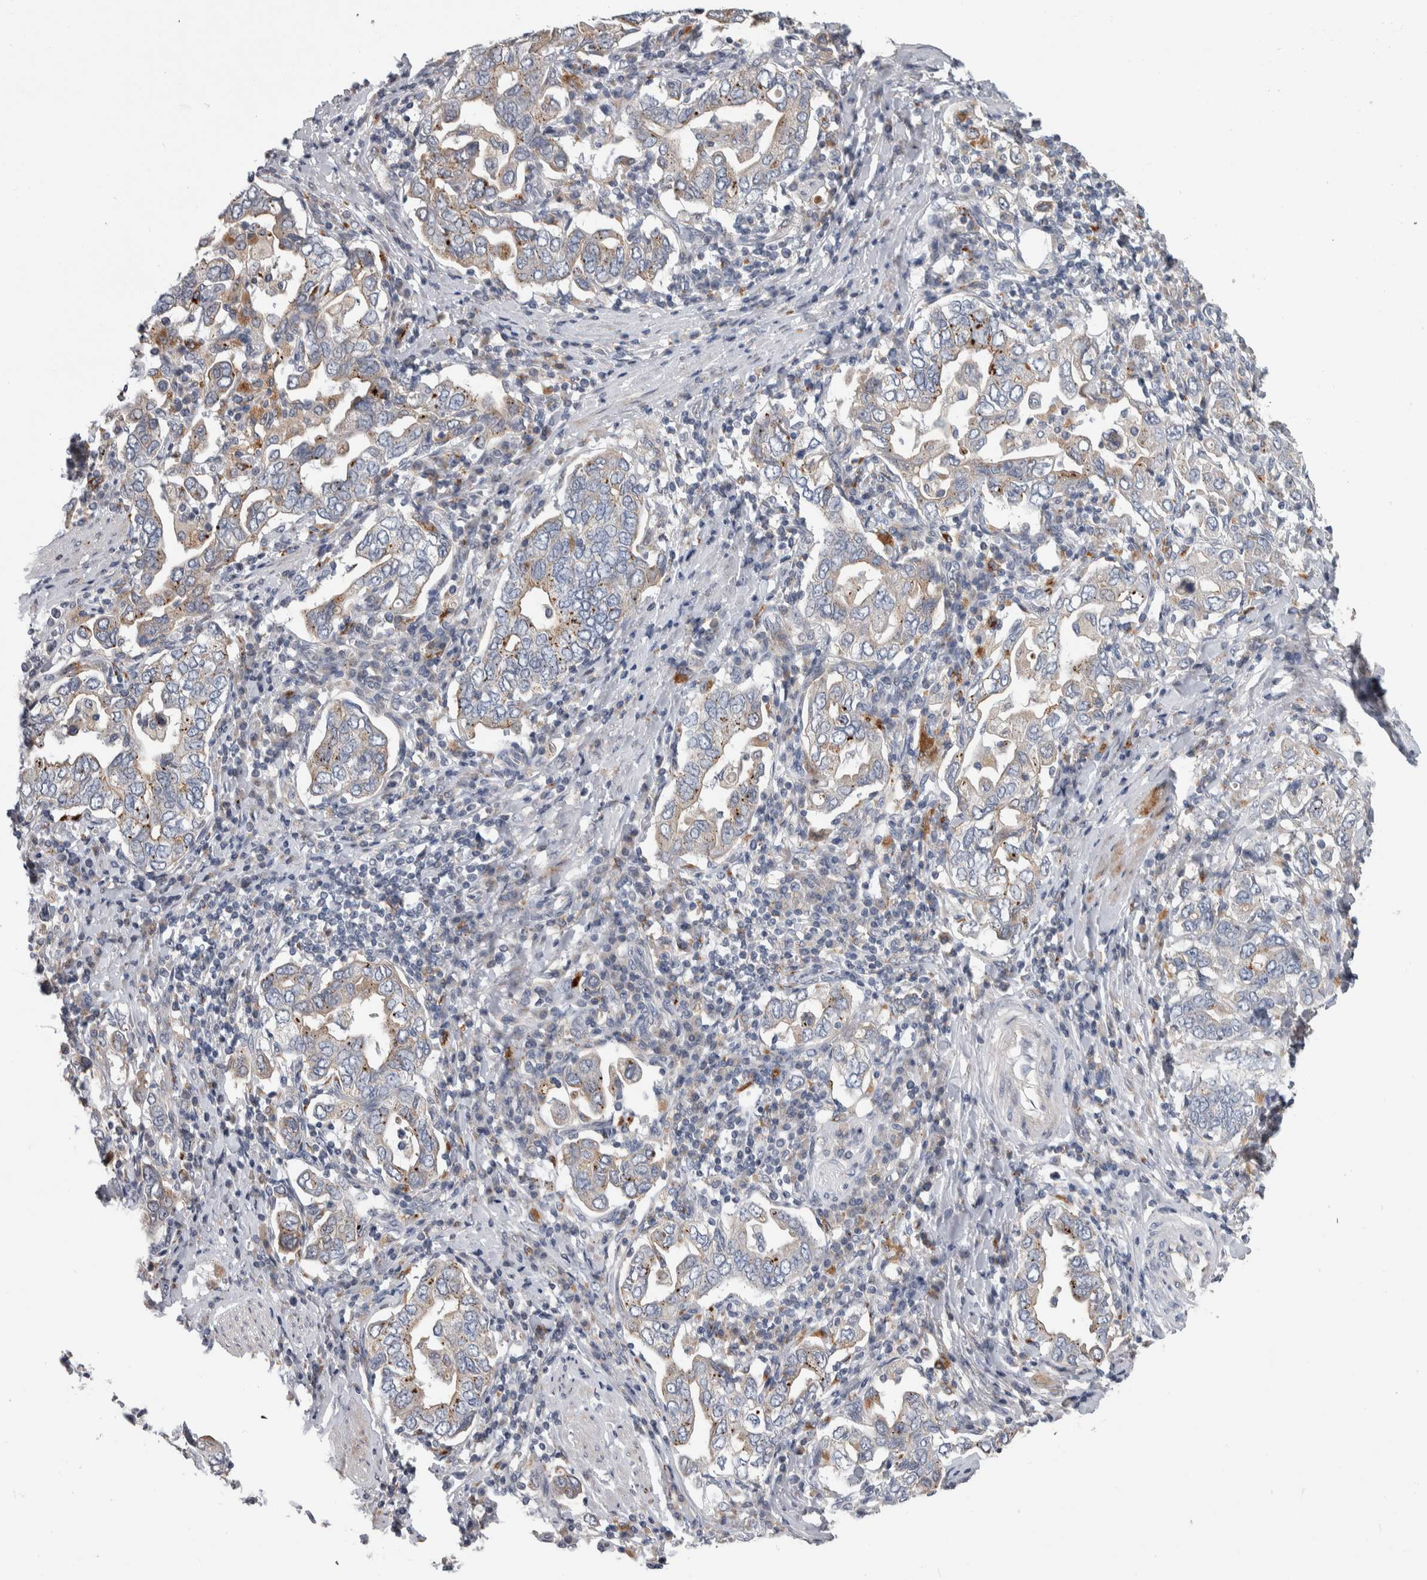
{"staining": {"intensity": "moderate", "quantity": "<25%", "location": "cytoplasmic/membranous"}, "tissue": "stomach cancer", "cell_type": "Tumor cells", "image_type": "cancer", "snomed": [{"axis": "morphology", "description": "Adenocarcinoma, NOS"}, {"axis": "topography", "description": "Stomach, upper"}], "caption": "Protein expression analysis of human adenocarcinoma (stomach) reveals moderate cytoplasmic/membranous positivity in approximately <25% of tumor cells.", "gene": "FAM83G", "patient": {"sex": "male", "age": 62}}